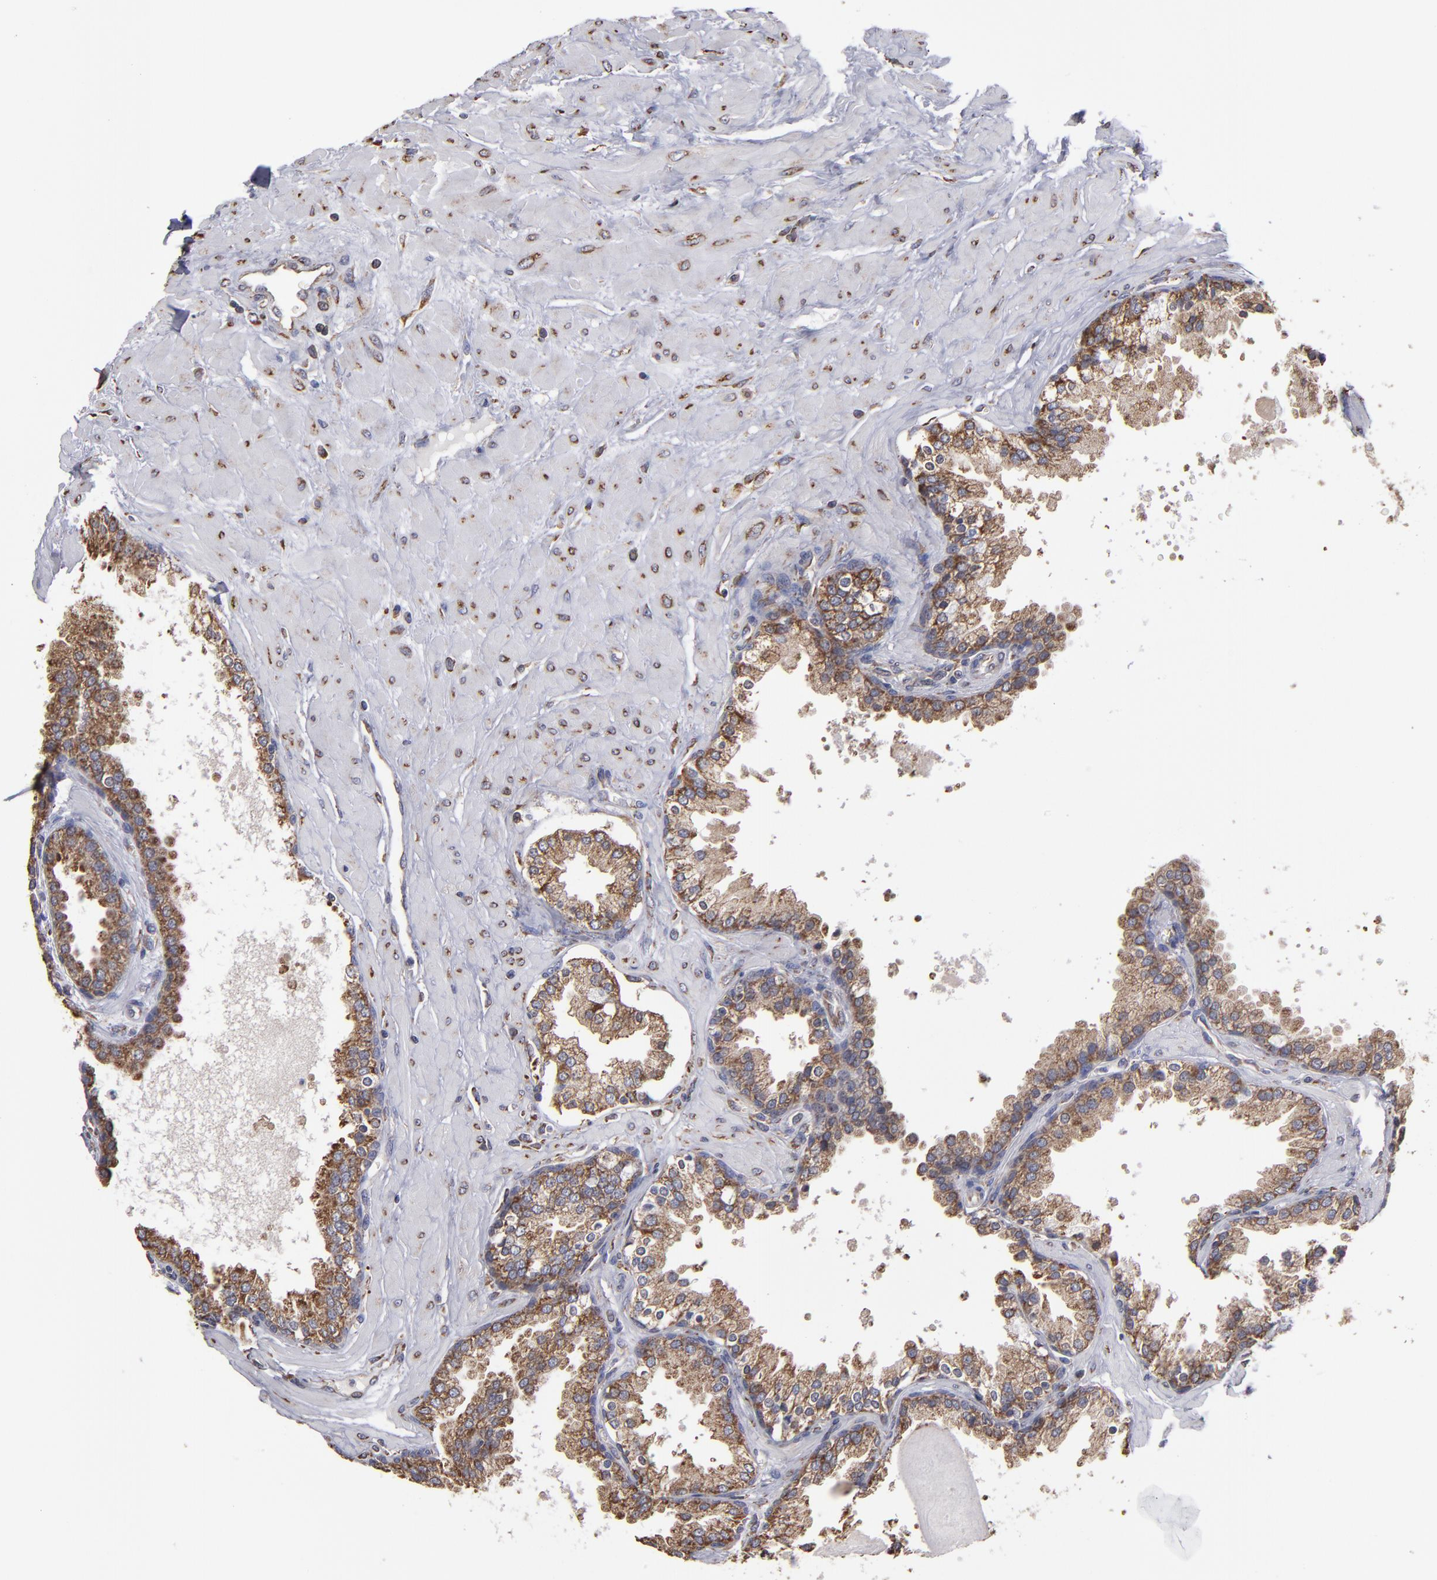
{"staining": {"intensity": "moderate", "quantity": ">75%", "location": "cytoplasmic/membranous"}, "tissue": "prostate", "cell_type": "Glandular cells", "image_type": "normal", "snomed": [{"axis": "morphology", "description": "Normal tissue, NOS"}, {"axis": "topography", "description": "Prostate"}], "caption": "A brown stain shows moderate cytoplasmic/membranous expression of a protein in glandular cells of normal human prostate.", "gene": "SND1", "patient": {"sex": "male", "age": 51}}